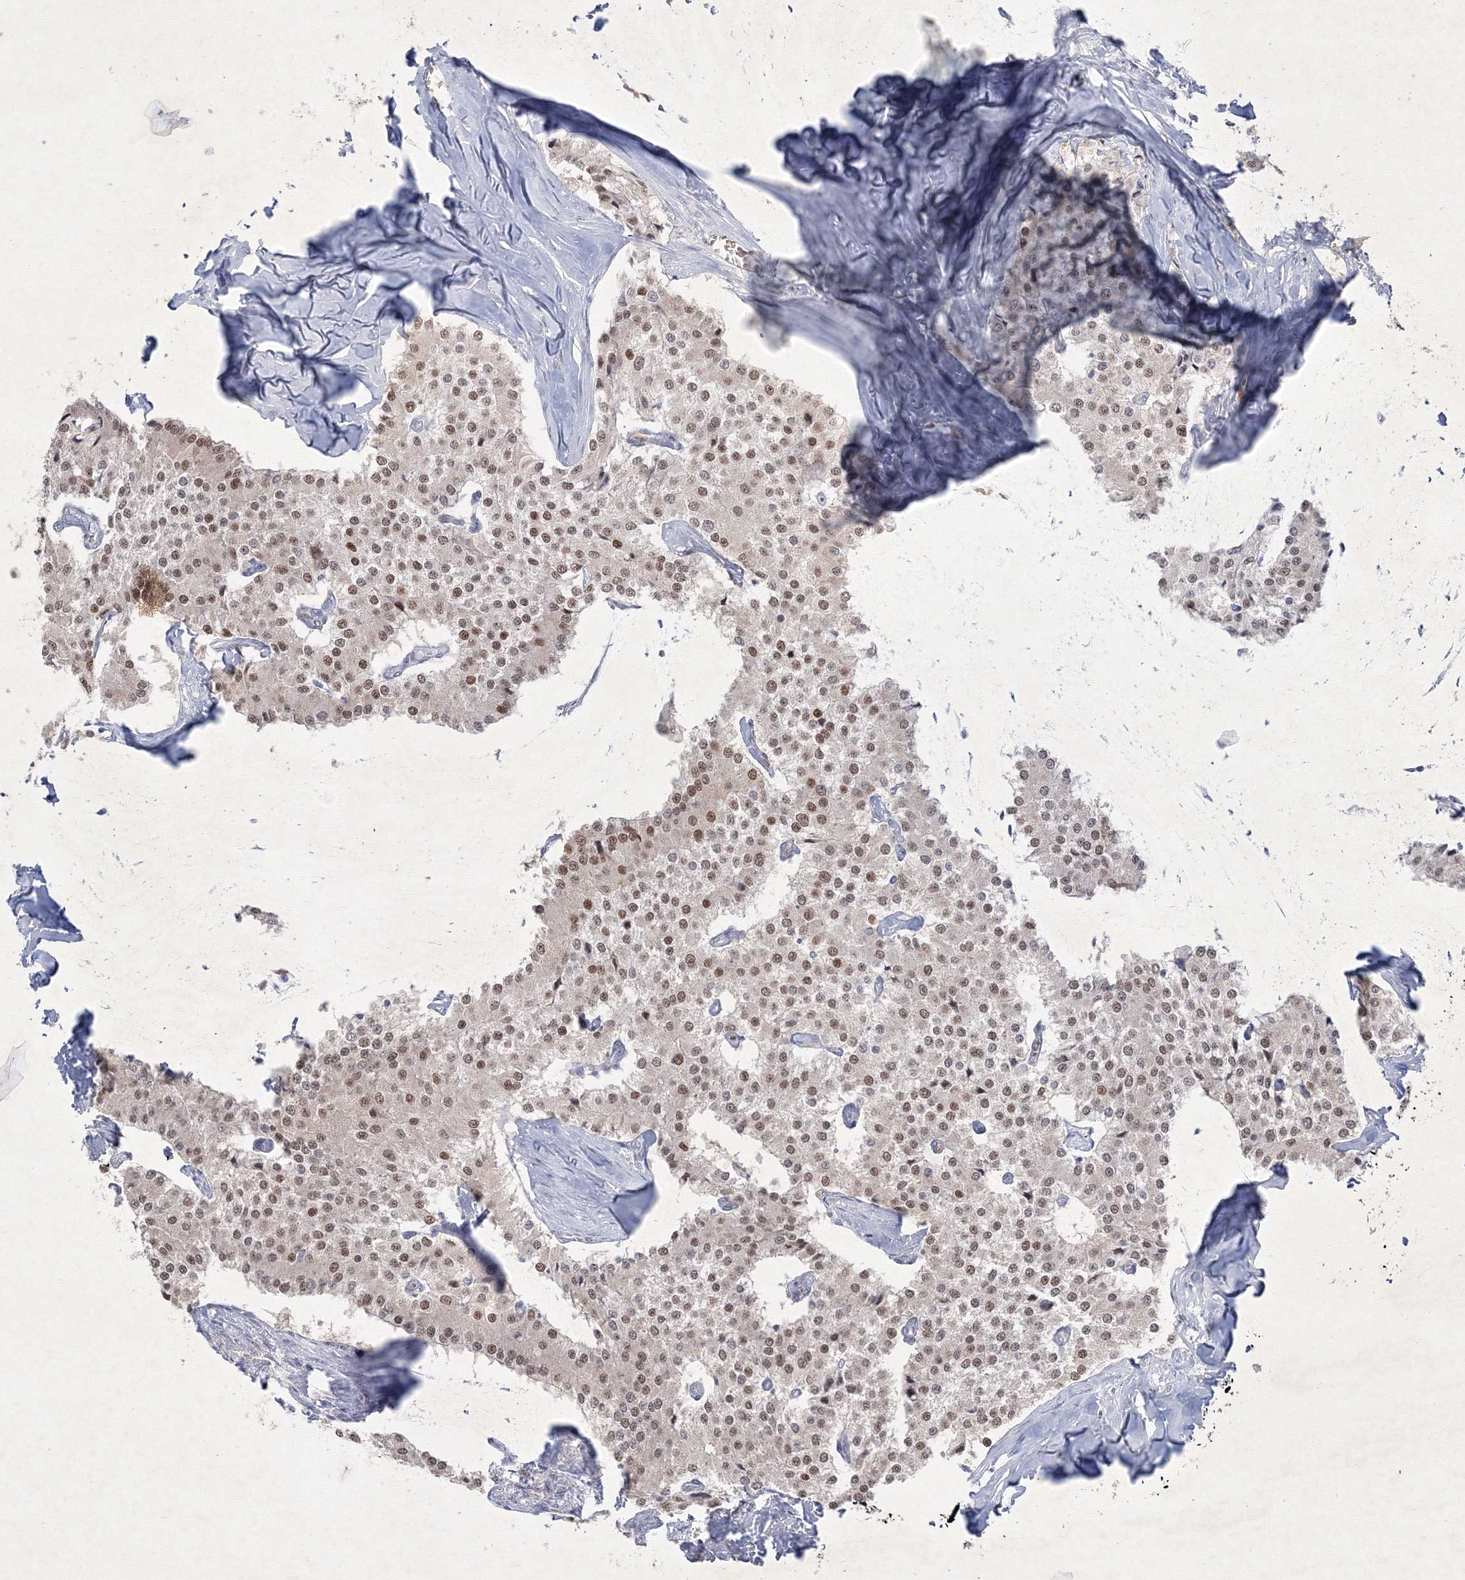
{"staining": {"intensity": "moderate", "quantity": ">75%", "location": "nuclear"}, "tissue": "carcinoid", "cell_type": "Tumor cells", "image_type": "cancer", "snomed": [{"axis": "morphology", "description": "Carcinoid, malignant, NOS"}, {"axis": "topography", "description": "Colon"}], "caption": "Immunohistochemistry histopathology image of human carcinoid (malignant) stained for a protein (brown), which demonstrates medium levels of moderate nuclear expression in approximately >75% of tumor cells.", "gene": "NXPE3", "patient": {"sex": "female", "age": 52}}